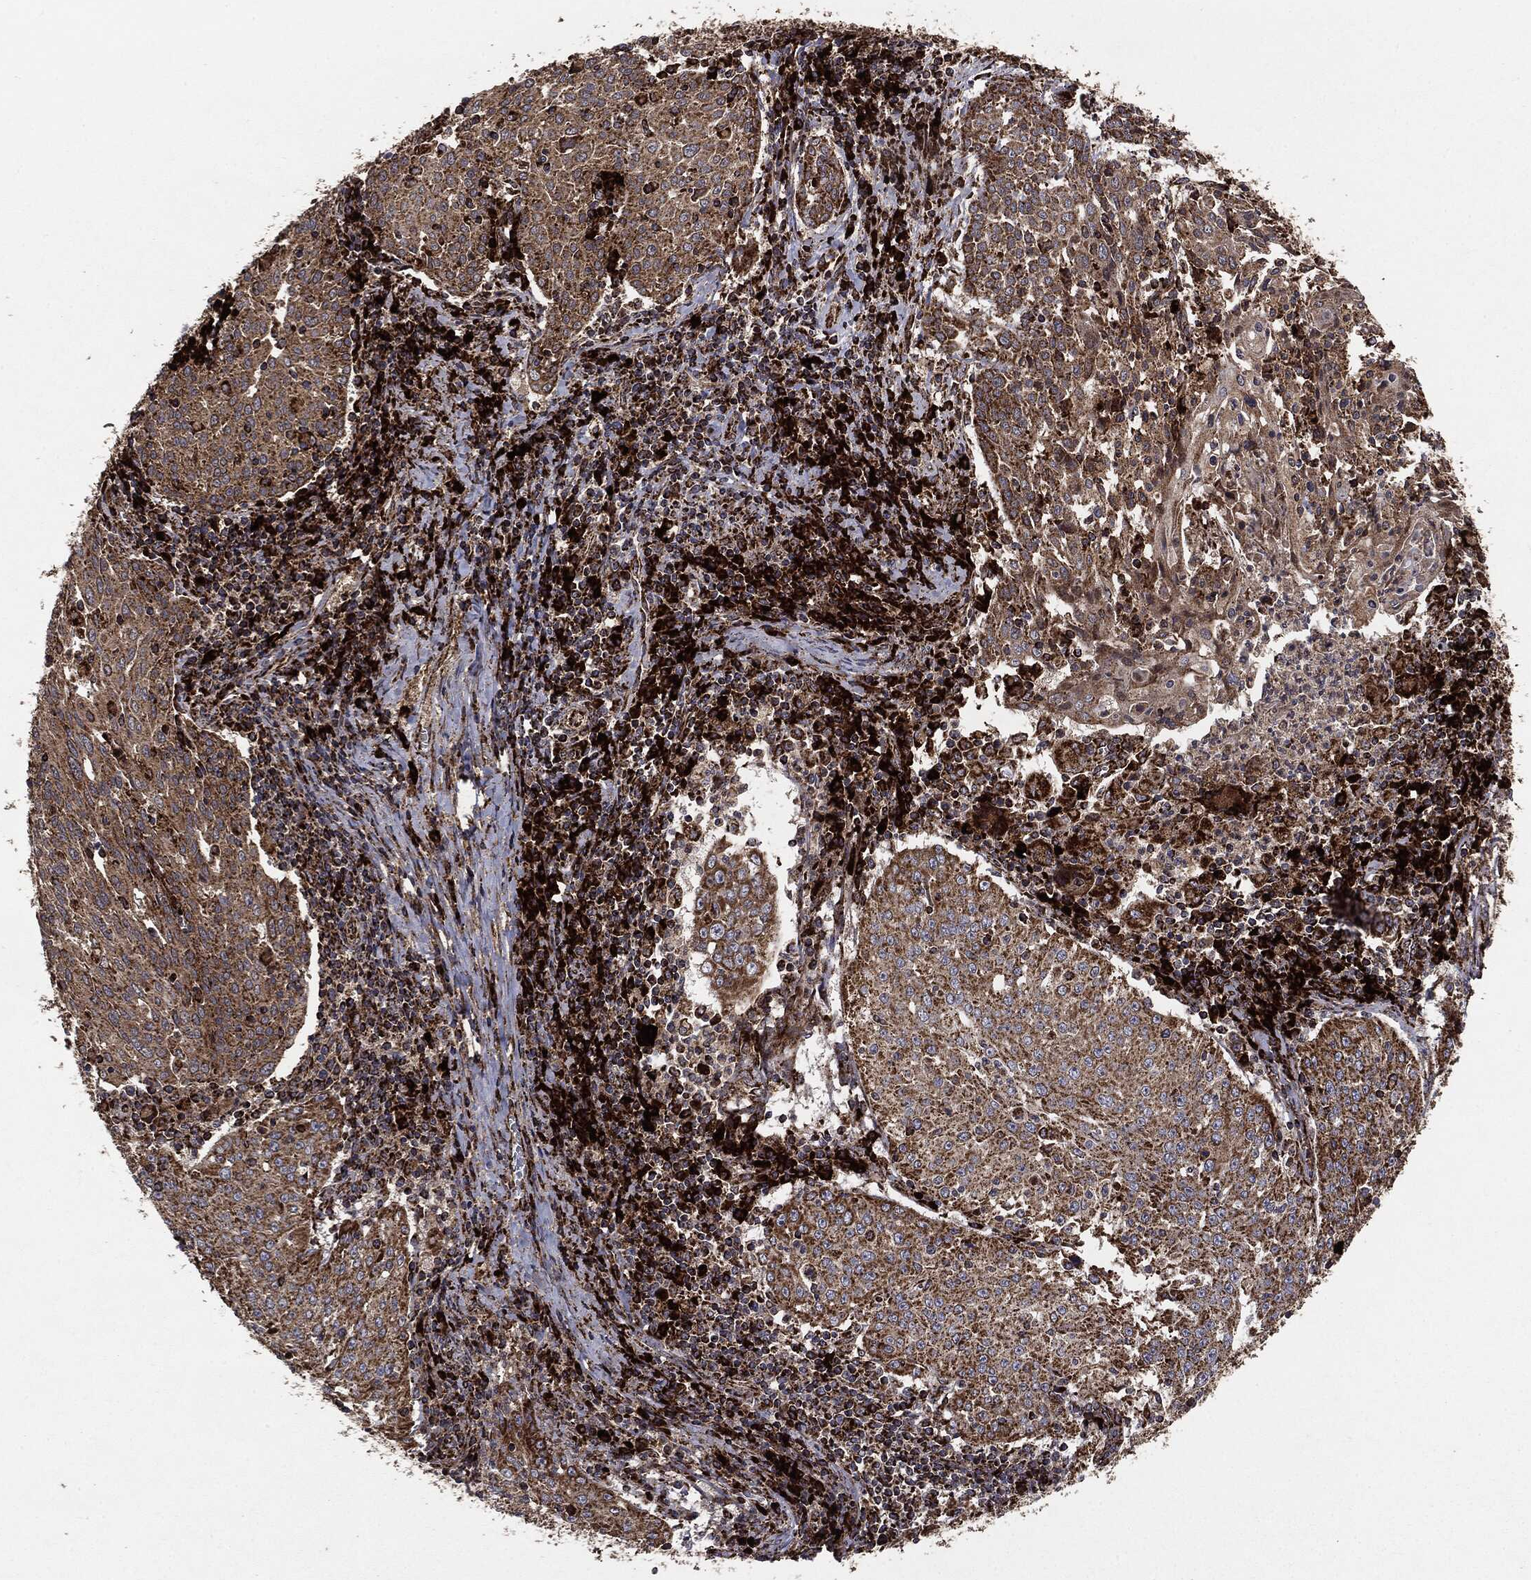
{"staining": {"intensity": "moderate", "quantity": ">75%", "location": "cytoplasmic/membranous"}, "tissue": "cervical cancer", "cell_type": "Tumor cells", "image_type": "cancer", "snomed": [{"axis": "morphology", "description": "Squamous cell carcinoma, NOS"}, {"axis": "topography", "description": "Cervix"}], "caption": "Cervical cancer stained with a protein marker shows moderate staining in tumor cells.", "gene": "MAP2K1", "patient": {"sex": "female", "age": 41}}